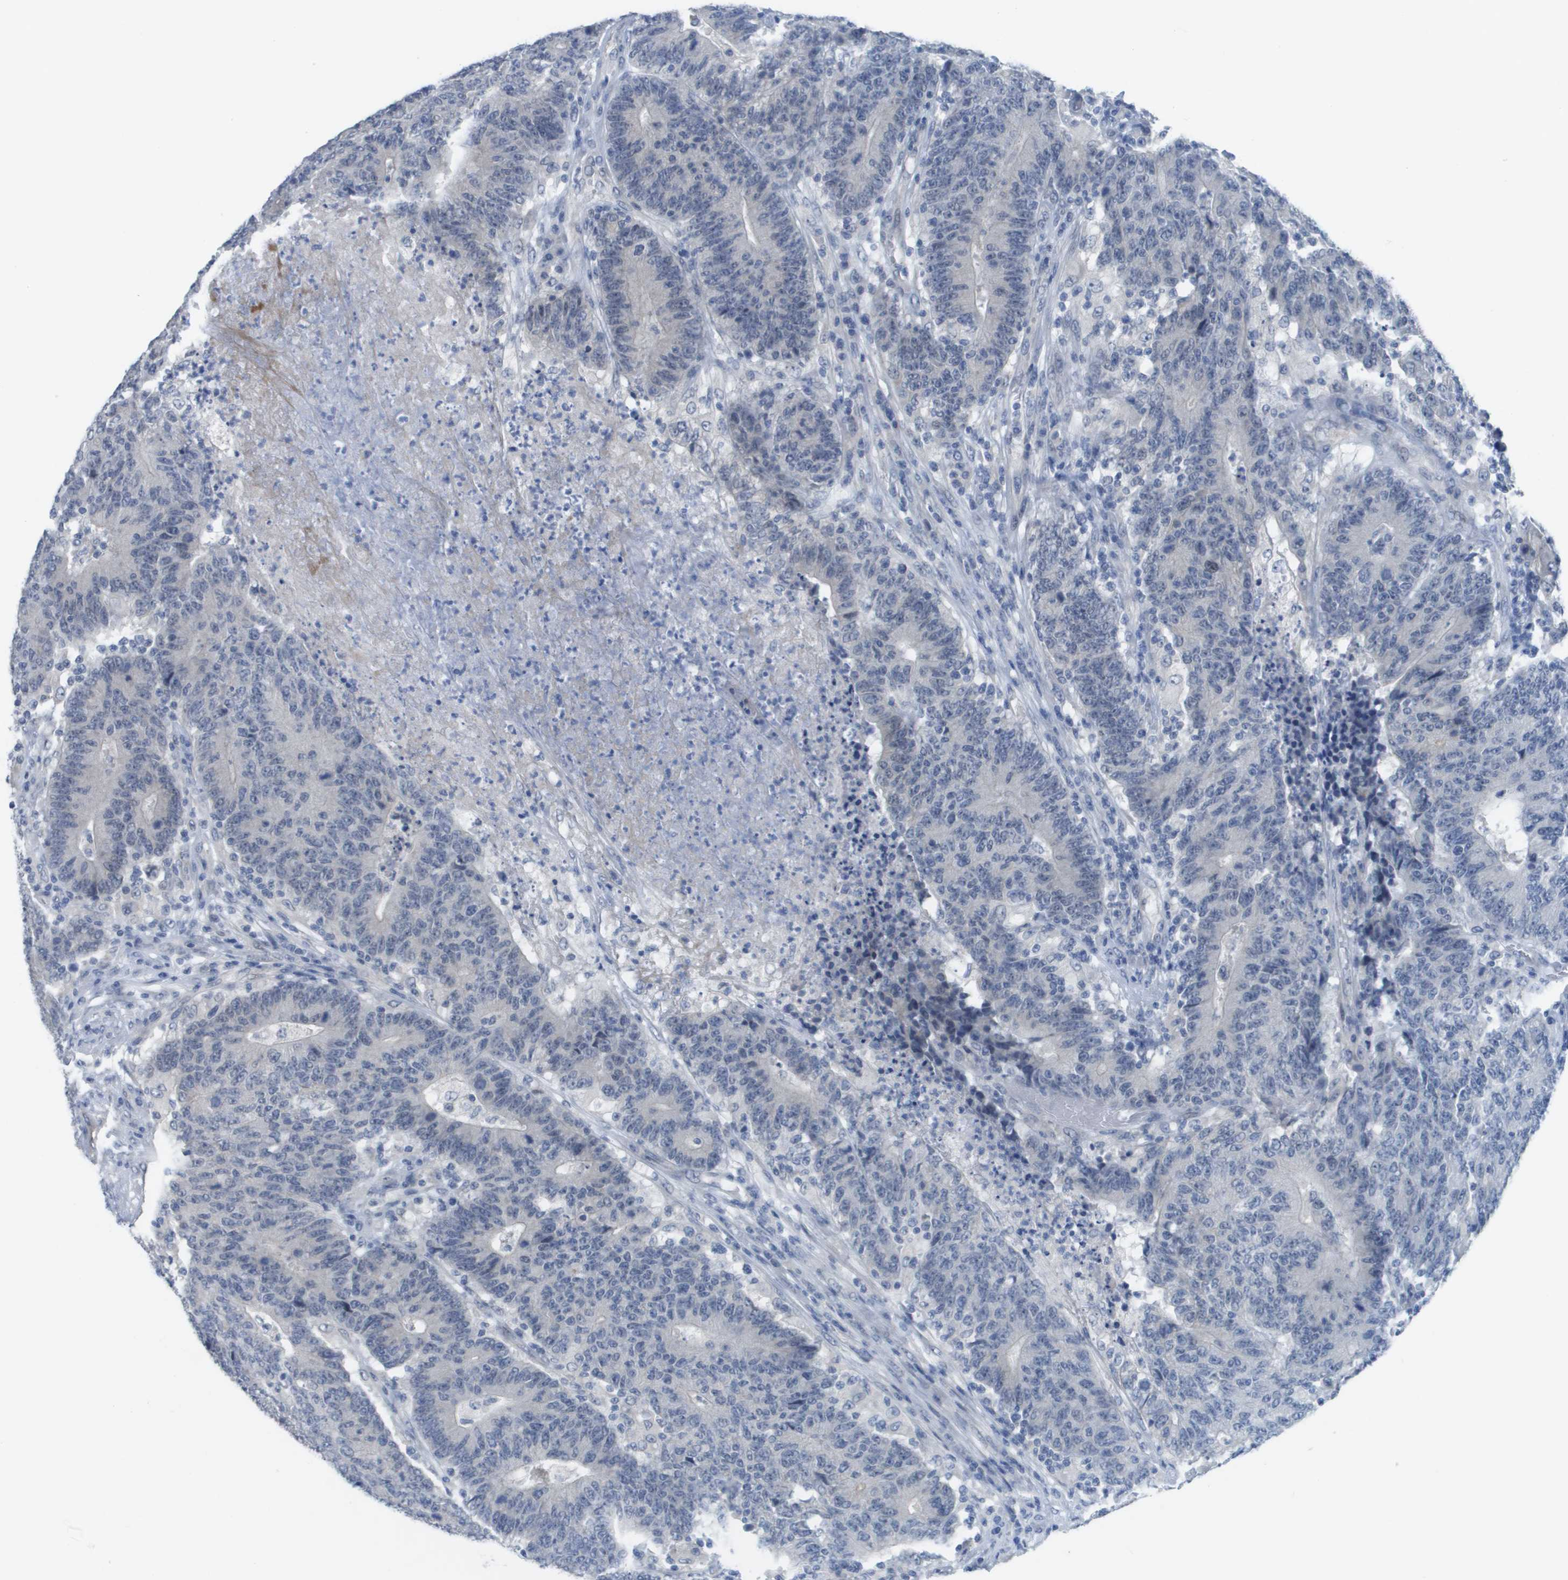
{"staining": {"intensity": "negative", "quantity": "none", "location": "none"}, "tissue": "colorectal cancer", "cell_type": "Tumor cells", "image_type": "cancer", "snomed": [{"axis": "morphology", "description": "Normal tissue, NOS"}, {"axis": "morphology", "description": "Adenocarcinoma, NOS"}, {"axis": "topography", "description": "Colon"}], "caption": "There is no significant positivity in tumor cells of colorectal cancer (adenocarcinoma).", "gene": "PDE4A", "patient": {"sex": "female", "age": 75}}